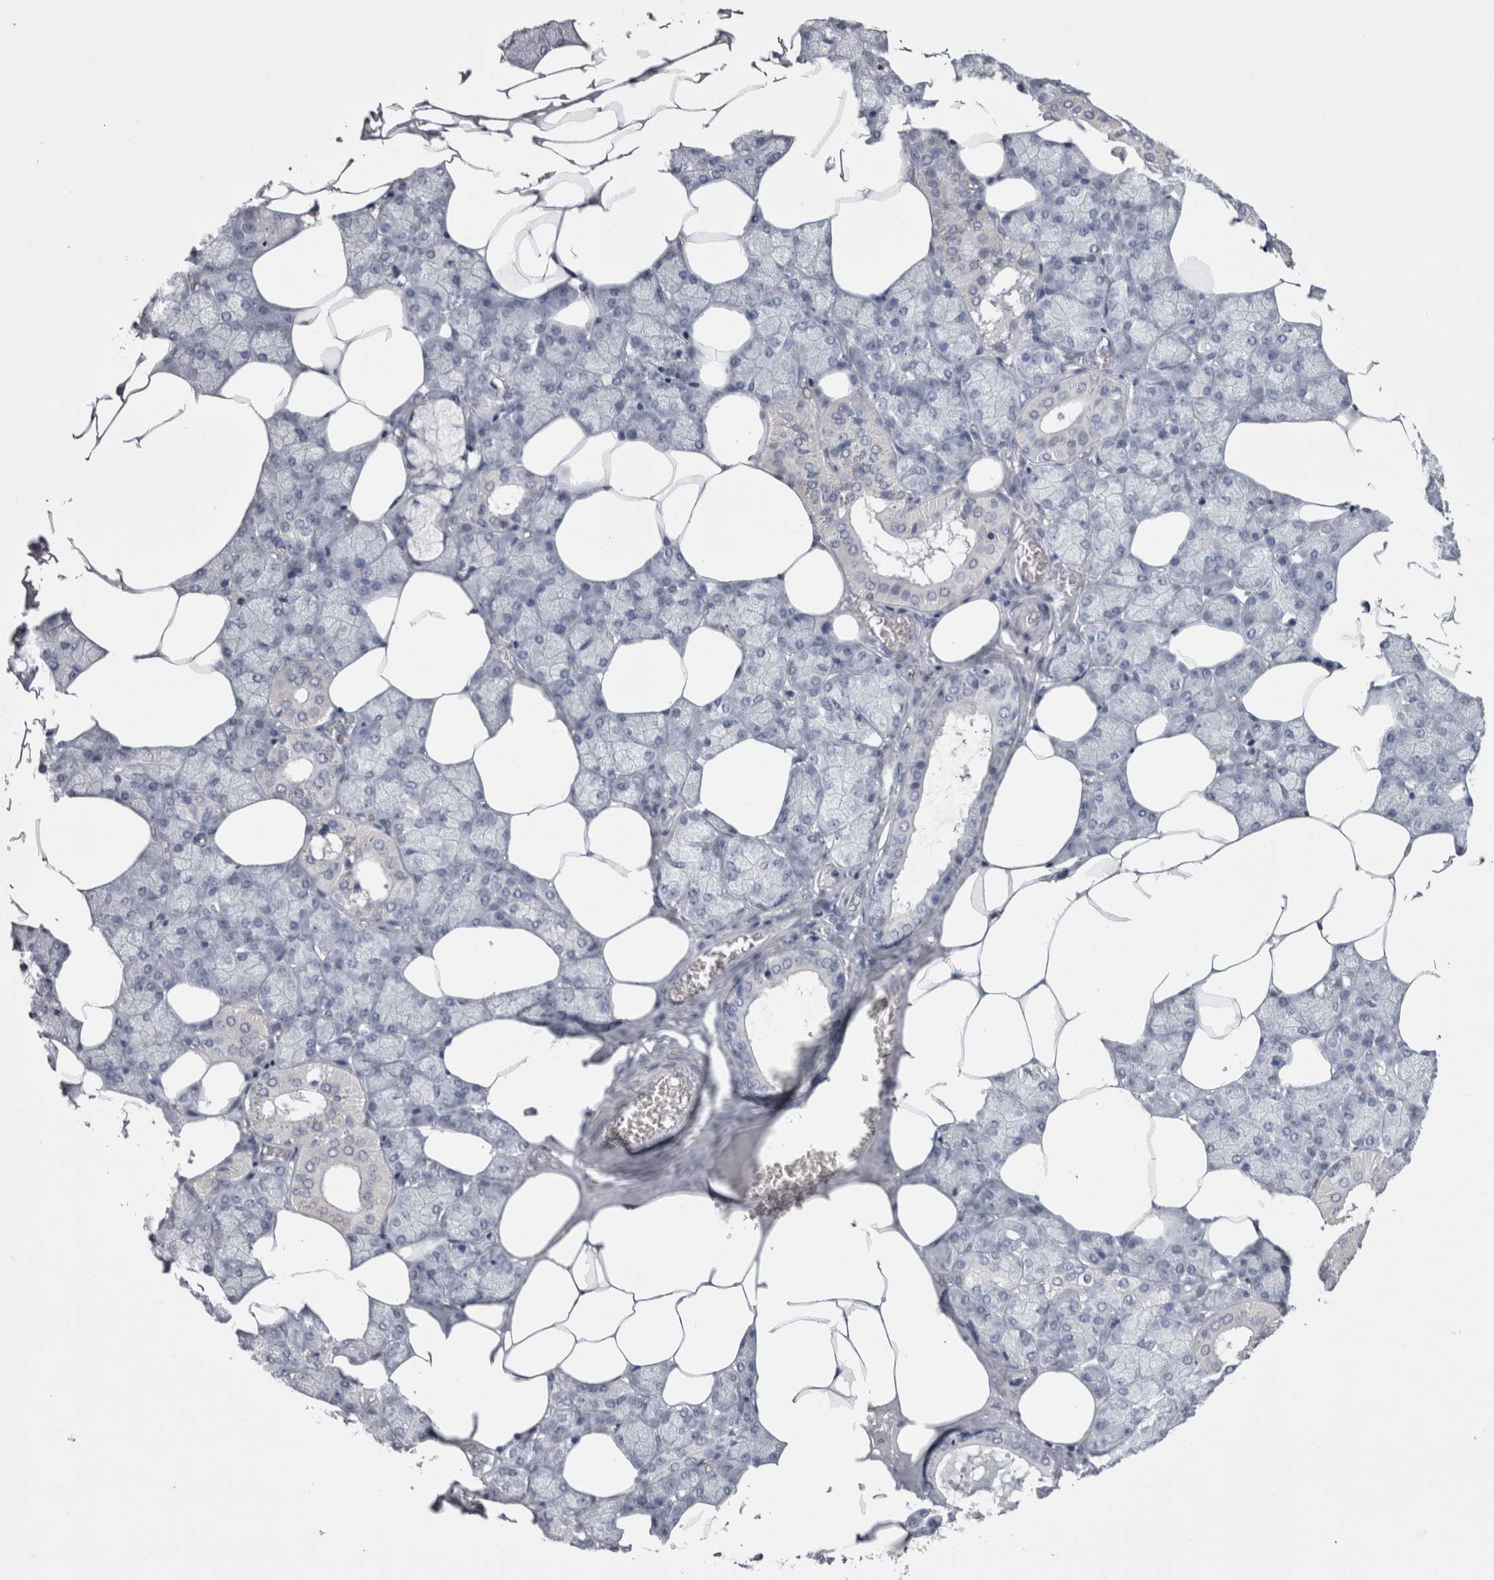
{"staining": {"intensity": "negative", "quantity": "none", "location": "none"}, "tissue": "salivary gland", "cell_type": "Glandular cells", "image_type": "normal", "snomed": [{"axis": "morphology", "description": "Normal tissue, NOS"}, {"axis": "topography", "description": "Salivary gland"}], "caption": "The immunohistochemistry micrograph has no significant expression in glandular cells of salivary gland.", "gene": "CDHR5", "patient": {"sex": "male", "age": 62}}